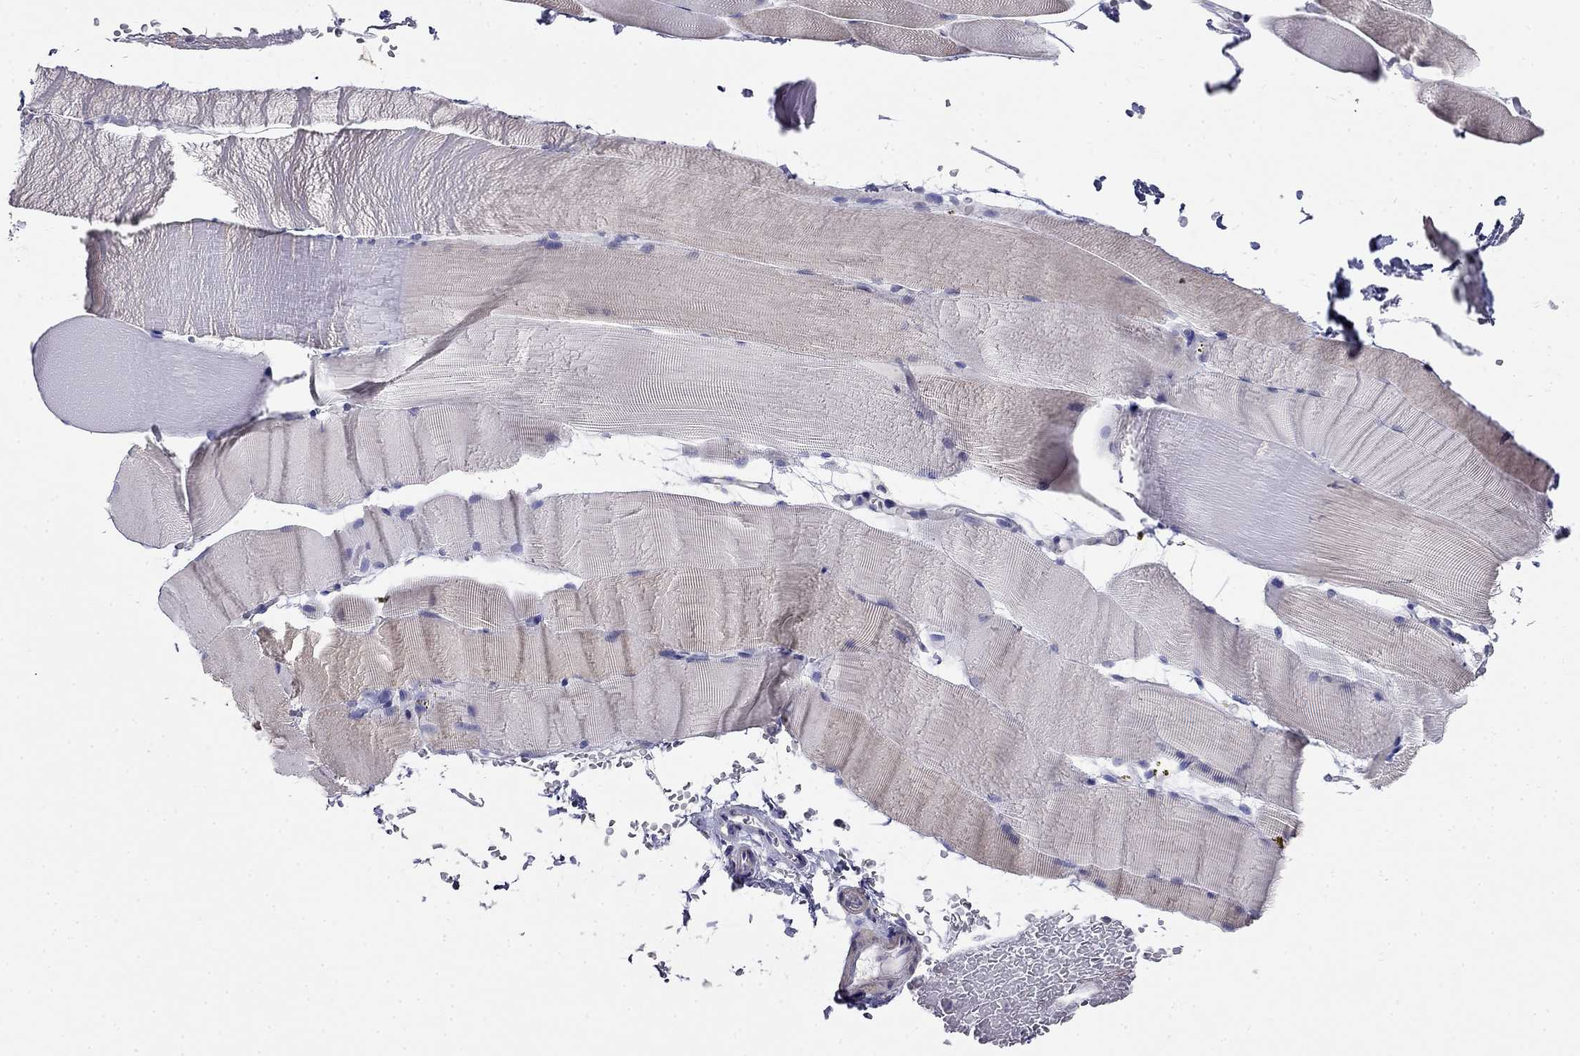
{"staining": {"intensity": "weak", "quantity": "25%-75%", "location": "cytoplasmic/membranous"}, "tissue": "skeletal muscle", "cell_type": "Myocytes", "image_type": "normal", "snomed": [{"axis": "morphology", "description": "Normal tissue, NOS"}, {"axis": "topography", "description": "Skeletal muscle"}], "caption": "Immunohistochemistry (IHC) (DAB) staining of benign human skeletal muscle reveals weak cytoplasmic/membranous protein staining in approximately 25%-75% of myocytes.", "gene": "LY6H", "patient": {"sex": "female", "age": 37}}